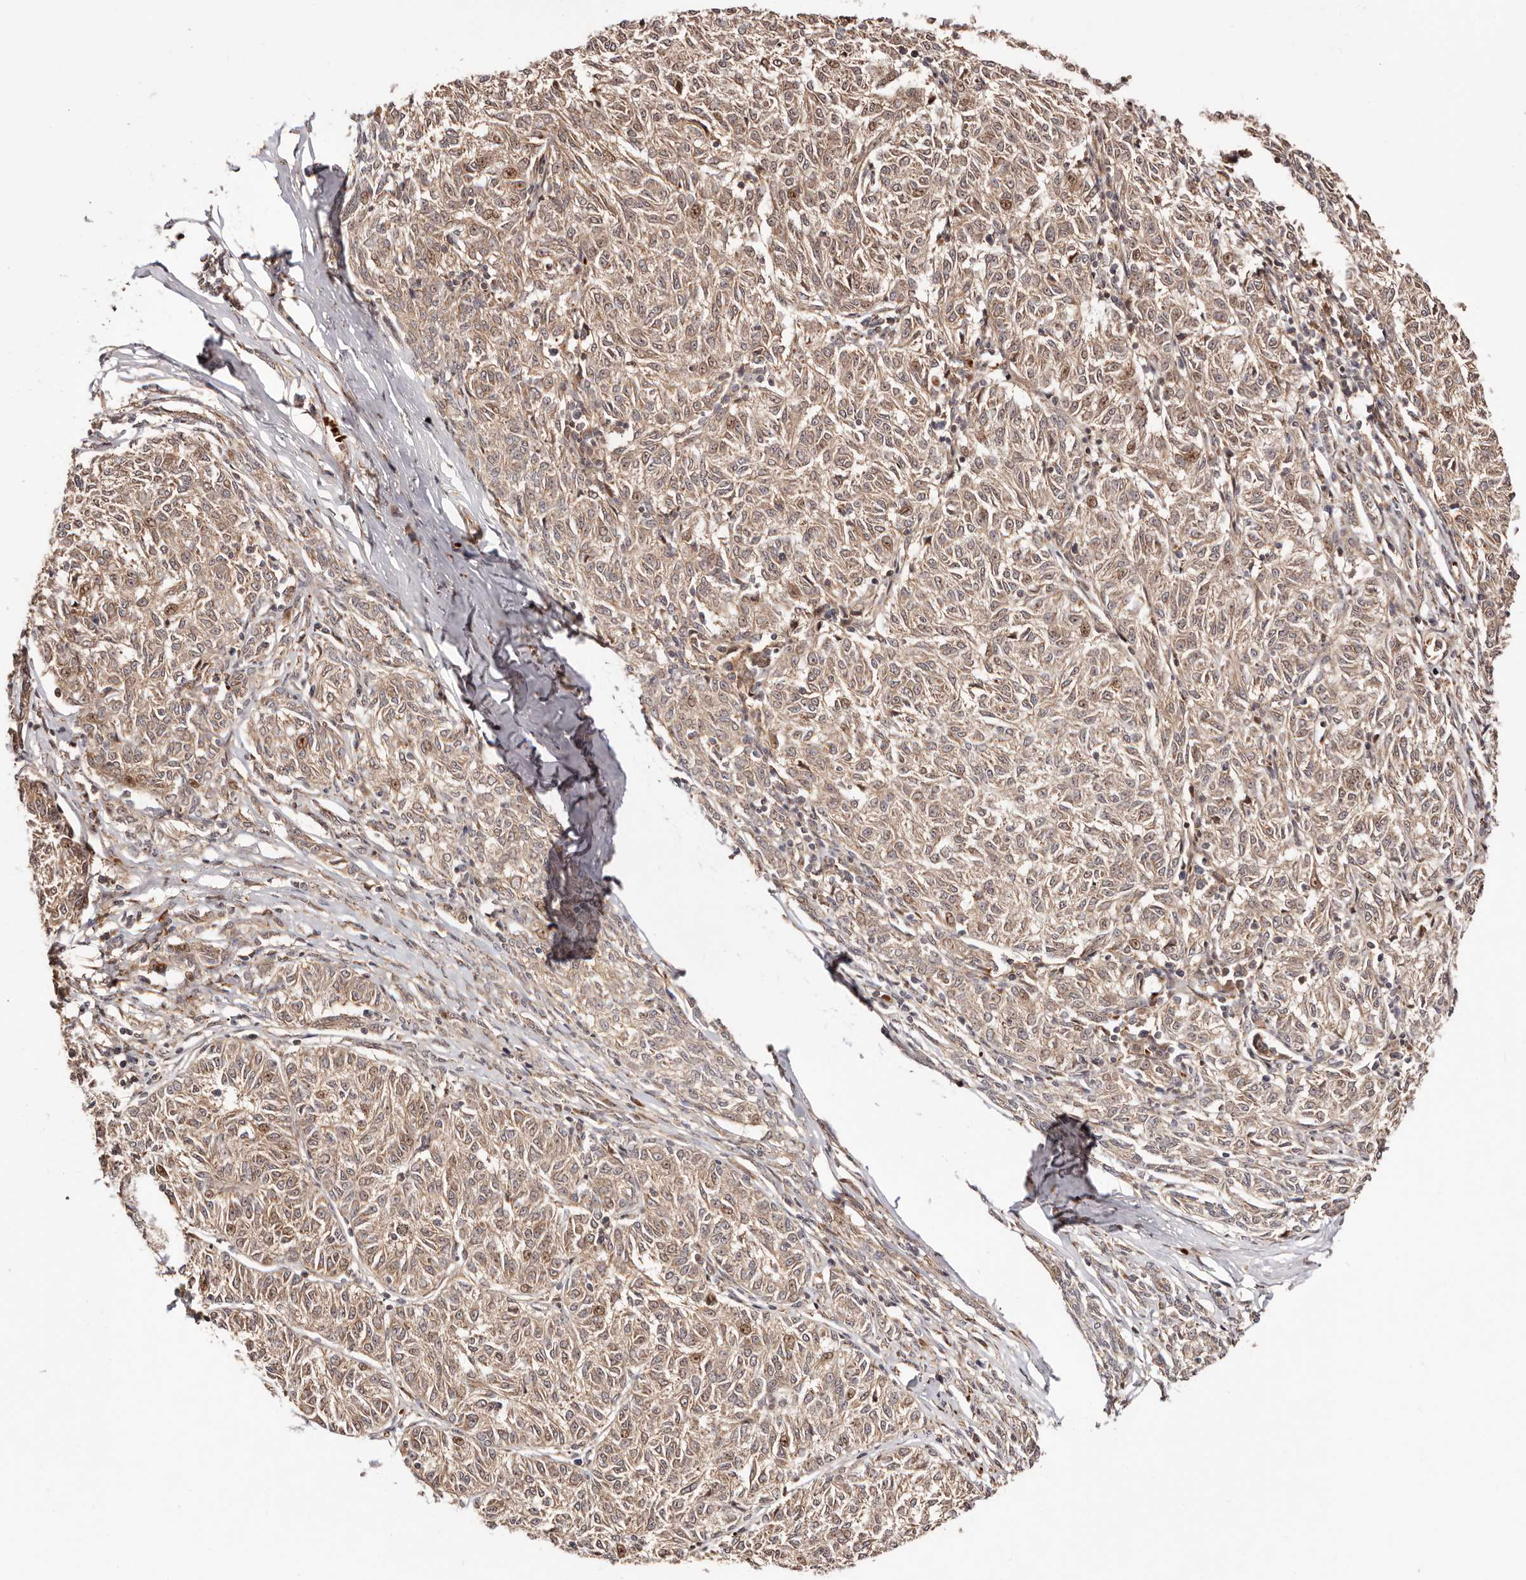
{"staining": {"intensity": "weak", "quantity": ">75%", "location": "cytoplasmic/membranous,nuclear"}, "tissue": "melanoma", "cell_type": "Tumor cells", "image_type": "cancer", "snomed": [{"axis": "morphology", "description": "Malignant melanoma, NOS"}, {"axis": "topography", "description": "Skin"}], "caption": "A photomicrograph of melanoma stained for a protein demonstrates weak cytoplasmic/membranous and nuclear brown staining in tumor cells.", "gene": "PTPN22", "patient": {"sex": "female", "age": 72}}